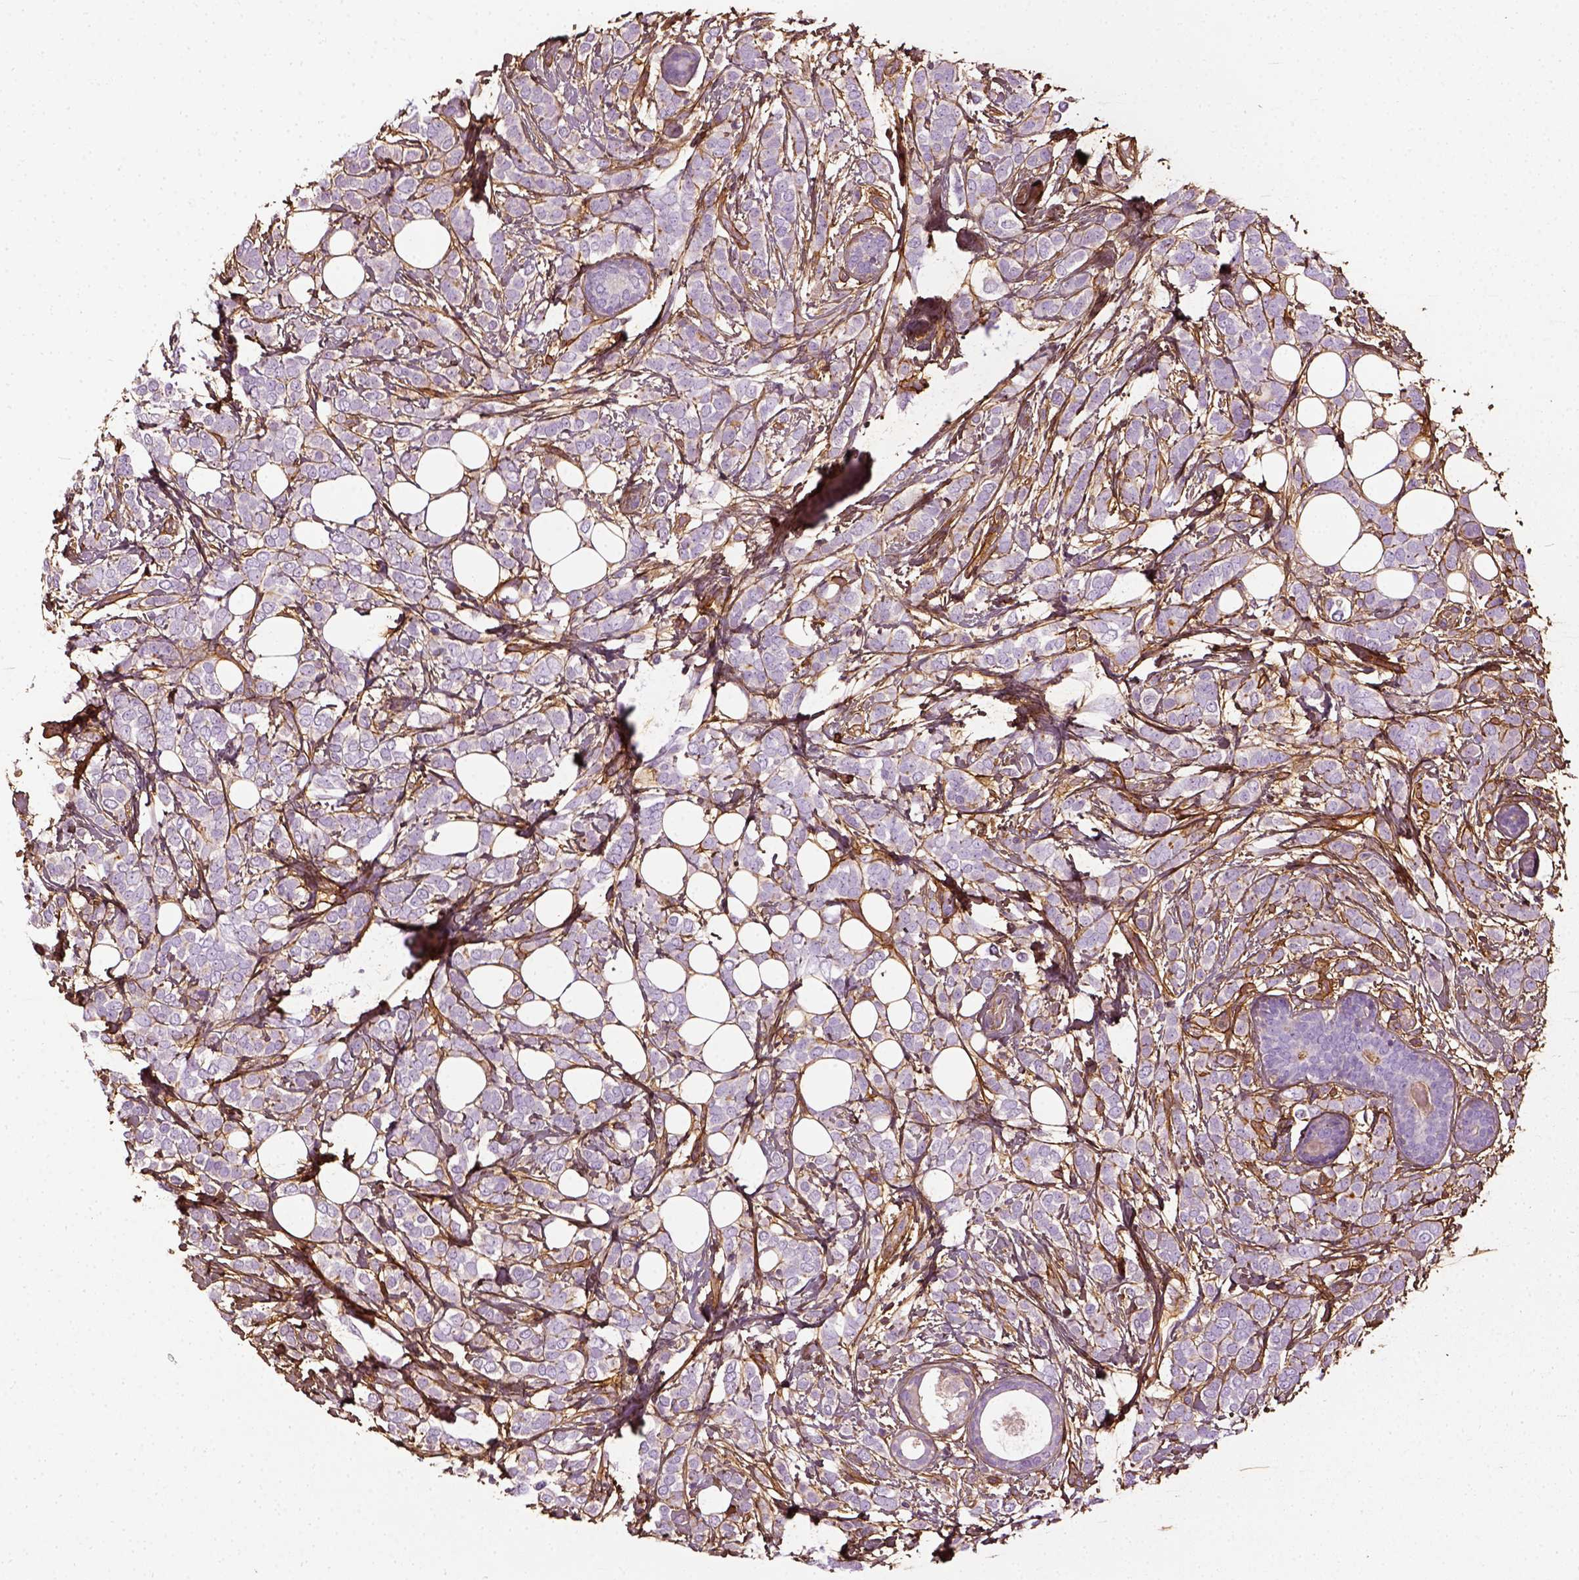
{"staining": {"intensity": "negative", "quantity": "none", "location": "none"}, "tissue": "breast cancer", "cell_type": "Tumor cells", "image_type": "cancer", "snomed": [{"axis": "morphology", "description": "Lobular carcinoma"}, {"axis": "topography", "description": "Breast"}], "caption": "Breast cancer (lobular carcinoma) was stained to show a protein in brown. There is no significant staining in tumor cells.", "gene": "COL6A2", "patient": {"sex": "female", "age": 49}}